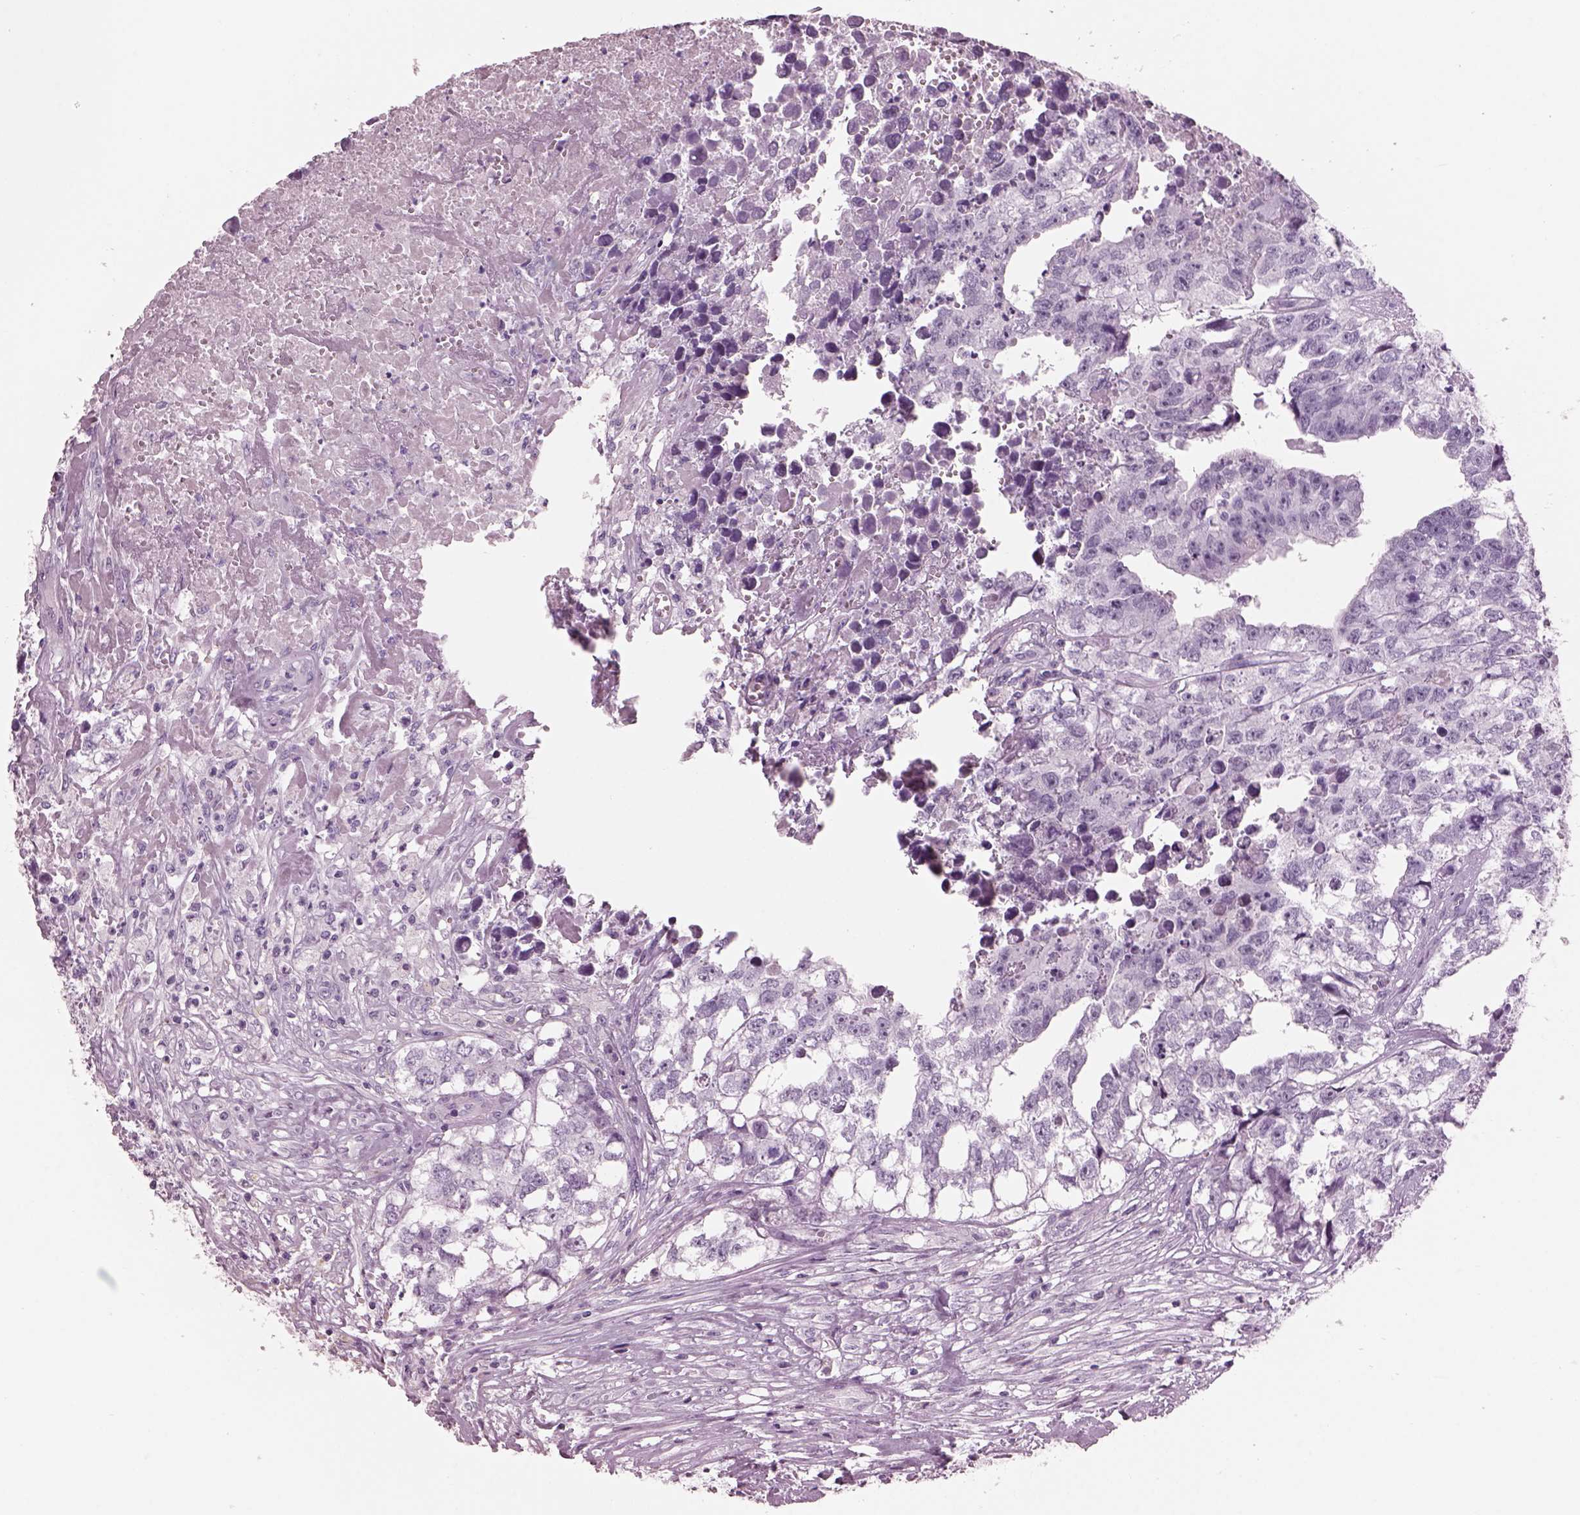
{"staining": {"intensity": "negative", "quantity": "none", "location": "none"}, "tissue": "testis cancer", "cell_type": "Tumor cells", "image_type": "cancer", "snomed": [{"axis": "morphology", "description": "Carcinoma, Embryonal, NOS"}, {"axis": "morphology", "description": "Teratoma, malignant, NOS"}, {"axis": "topography", "description": "Testis"}], "caption": "Tumor cells are negative for protein expression in human testis cancer. (Brightfield microscopy of DAB (3,3'-diaminobenzidine) IHC at high magnification).", "gene": "HYDIN", "patient": {"sex": "male", "age": 44}}